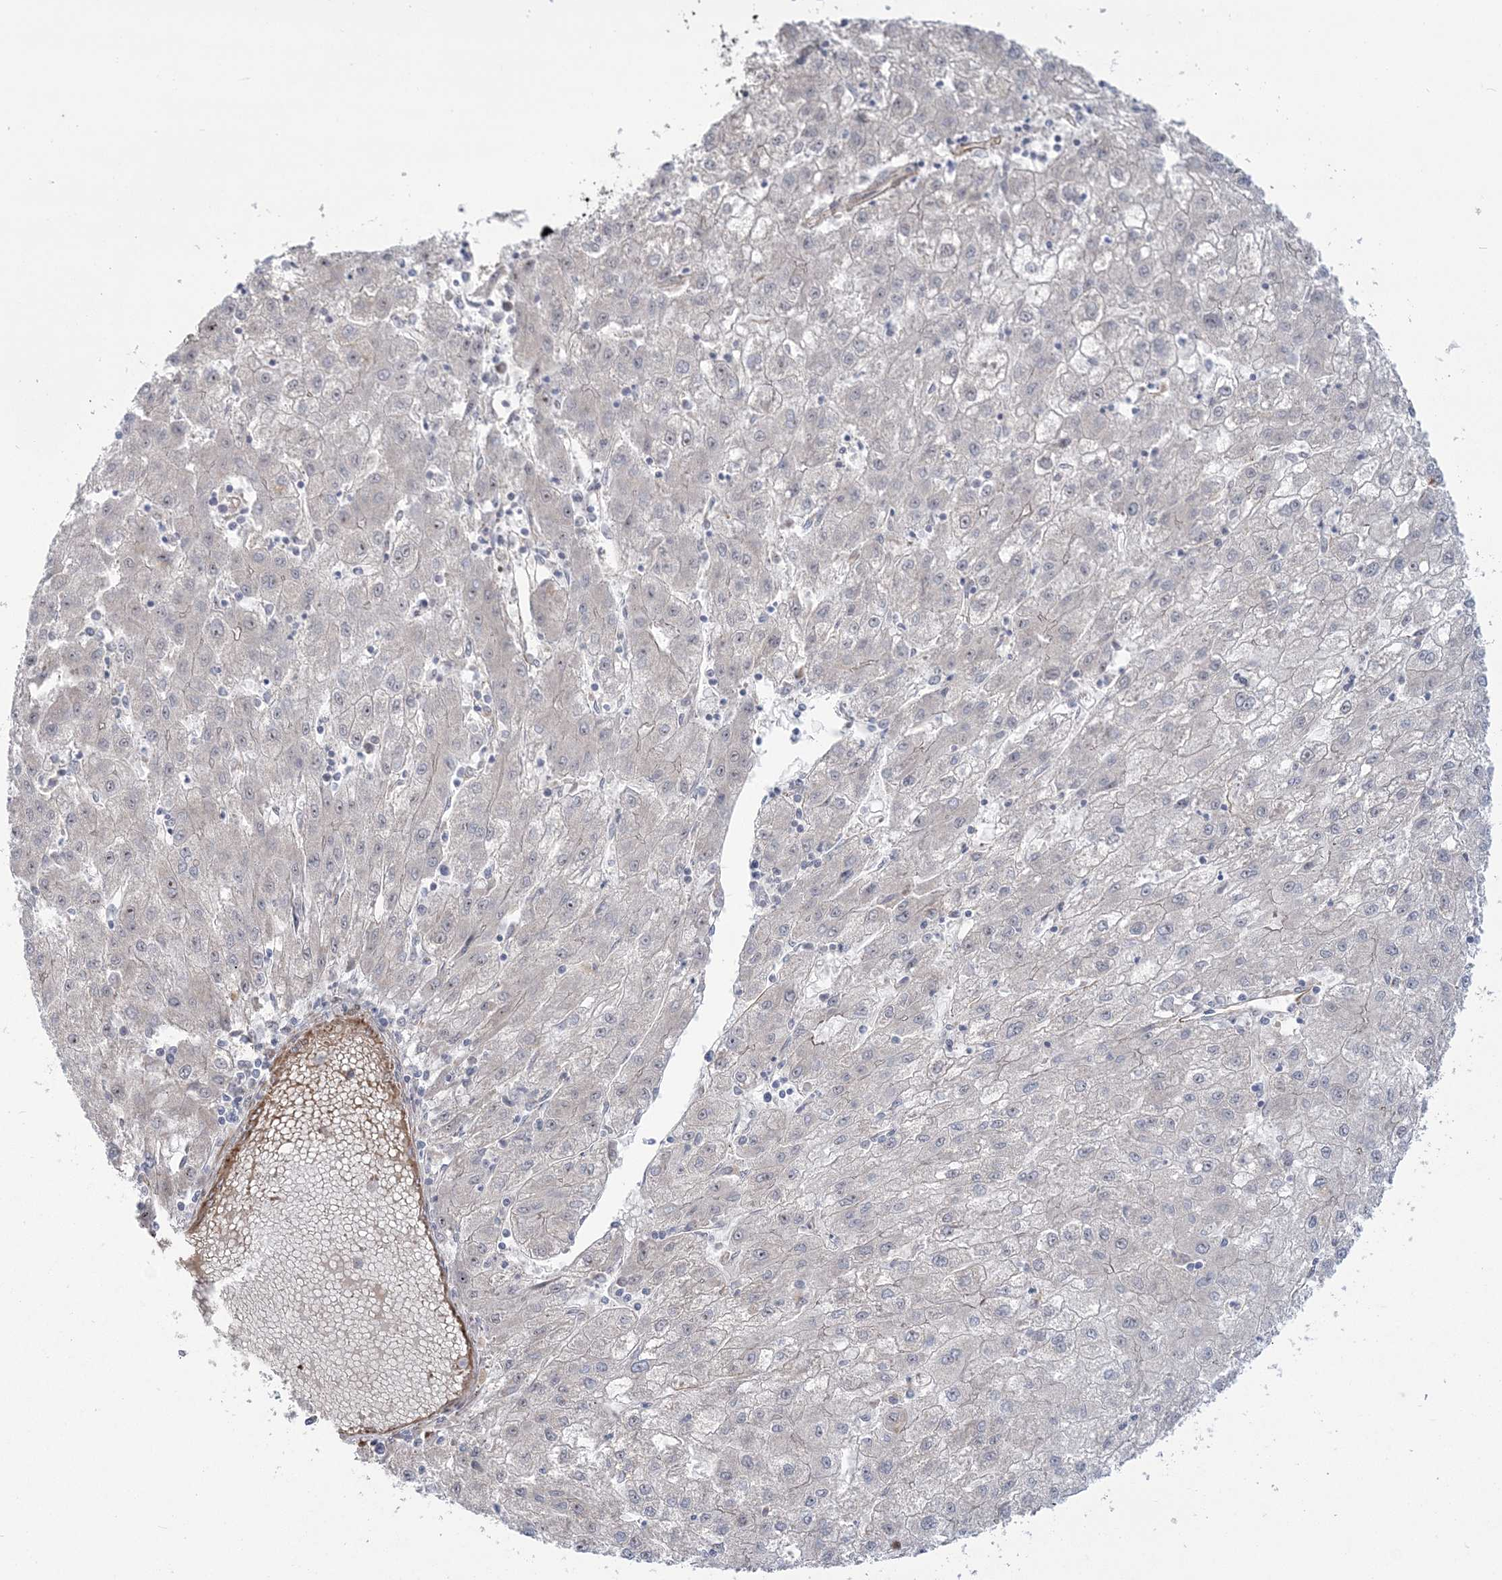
{"staining": {"intensity": "negative", "quantity": "none", "location": "none"}, "tissue": "liver cancer", "cell_type": "Tumor cells", "image_type": "cancer", "snomed": [{"axis": "morphology", "description": "Carcinoma, Hepatocellular, NOS"}, {"axis": "topography", "description": "Liver"}], "caption": "This is an IHC photomicrograph of liver cancer. There is no staining in tumor cells.", "gene": "NUDT9", "patient": {"sex": "male", "age": 72}}